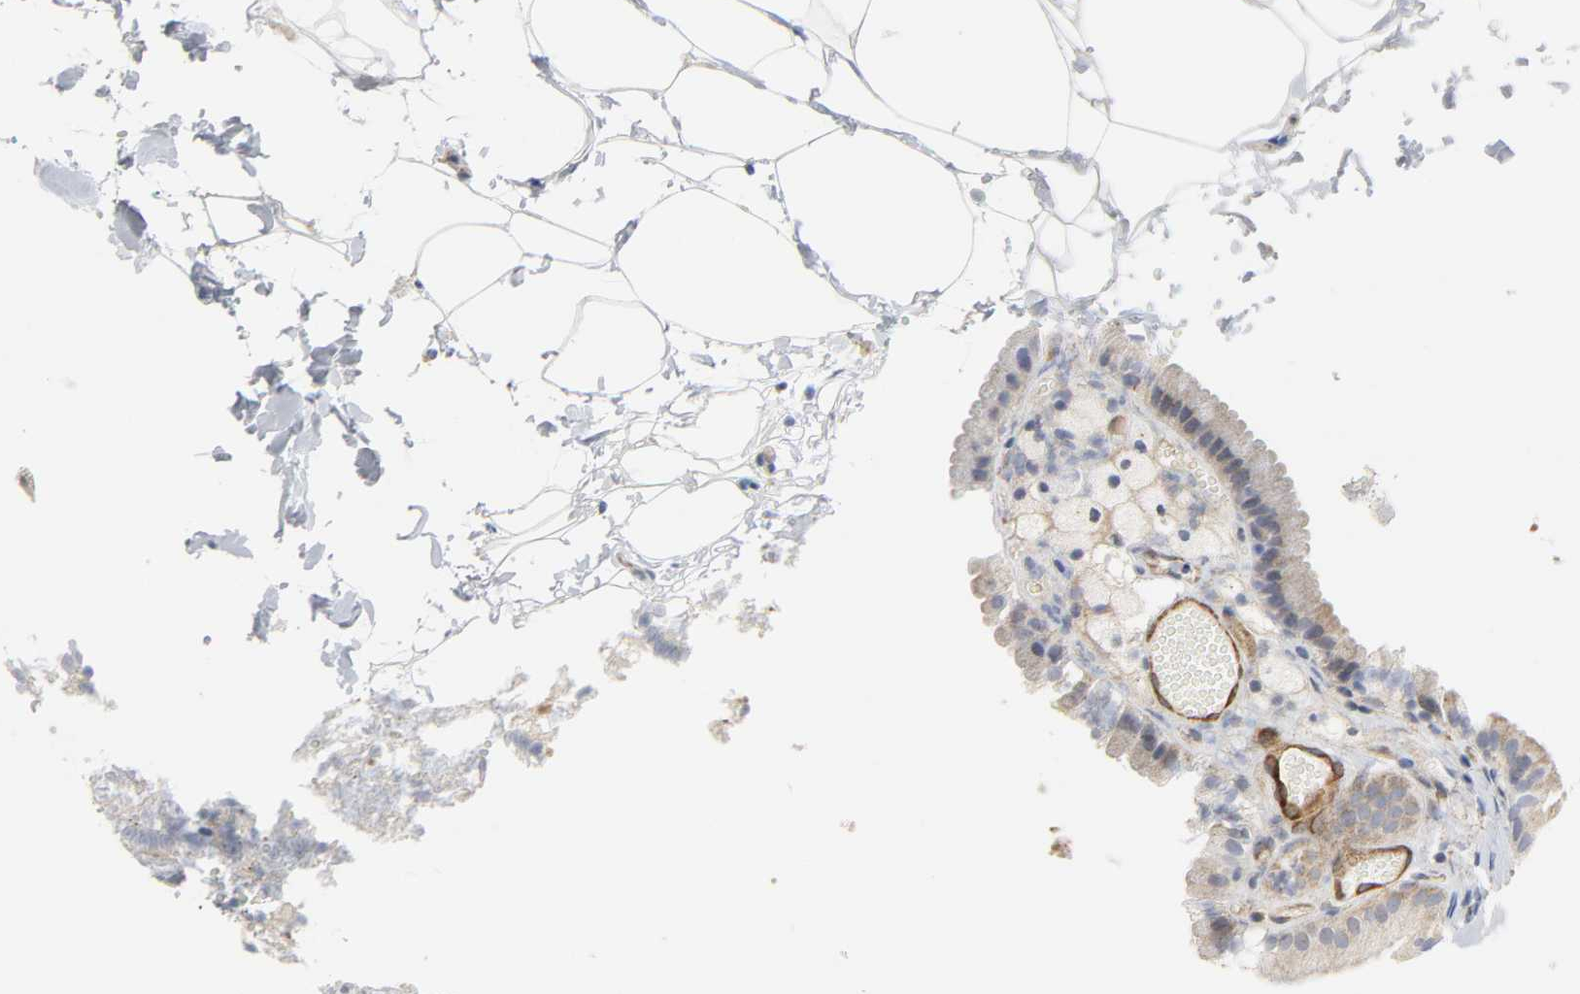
{"staining": {"intensity": "weak", "quantity": "<25%", "location": "cytoplasmic/membranous"}, "tissue": "gallbladder", "cell_type": "Glandular cells", "image_type": "normal", "snomed": [{"axis": "morphology", "description": "Normal tissue, NOS"}, {"axis": "topography", "description": "Gallbladder"}], "caption": "This is an IHC histopathology image of unremarkable human gallbladder. There is no expression in glandular cells.", "gene": "DOCK1", "patient": {"sex": "female", "age": 24}}